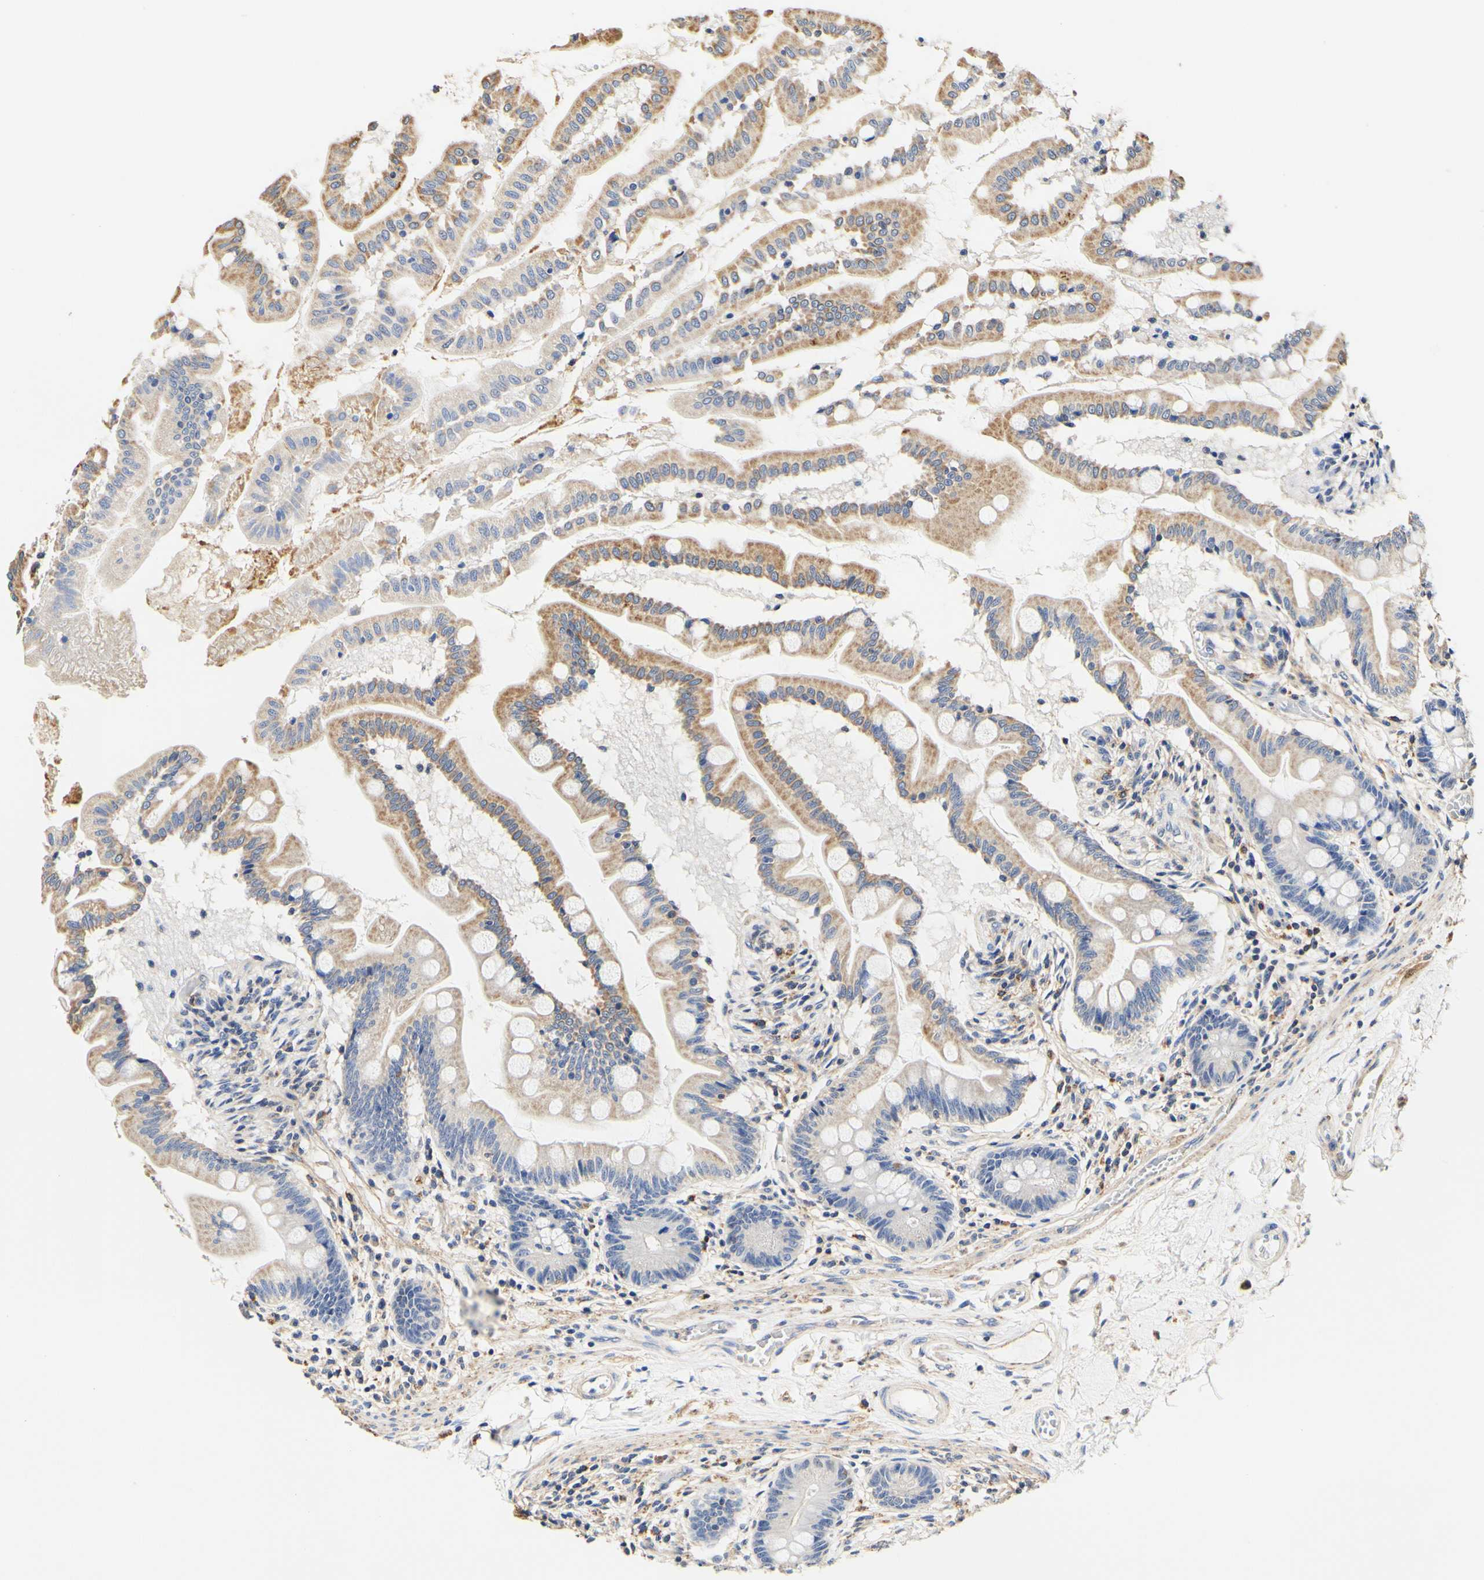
{"staining": {"intensity": "moderate", "quantity": "25%-75%", "location": "cytoplasmic/membranous"}, "tissue": "small intestine", "cell_type": "Glandular cells", "image_type": "normal", "snomed": [{"axis": "morphology", "description": "Normal tissue, NOS"}, {"axis": "topography", "description": "Small intestine"}], "caption": "Immunohistochemistry (IHC) histopathology image of unremarkable small intestine: small intestine stained using IHC displays medium levels of moderate protein expression localized specifically in the cytoplasmic/membranous of glandular cells, appearing as a cytoplasmic/membranous brown color.", "gene": "CAMK4", "patient": {"sex": "female", "age": 56}}